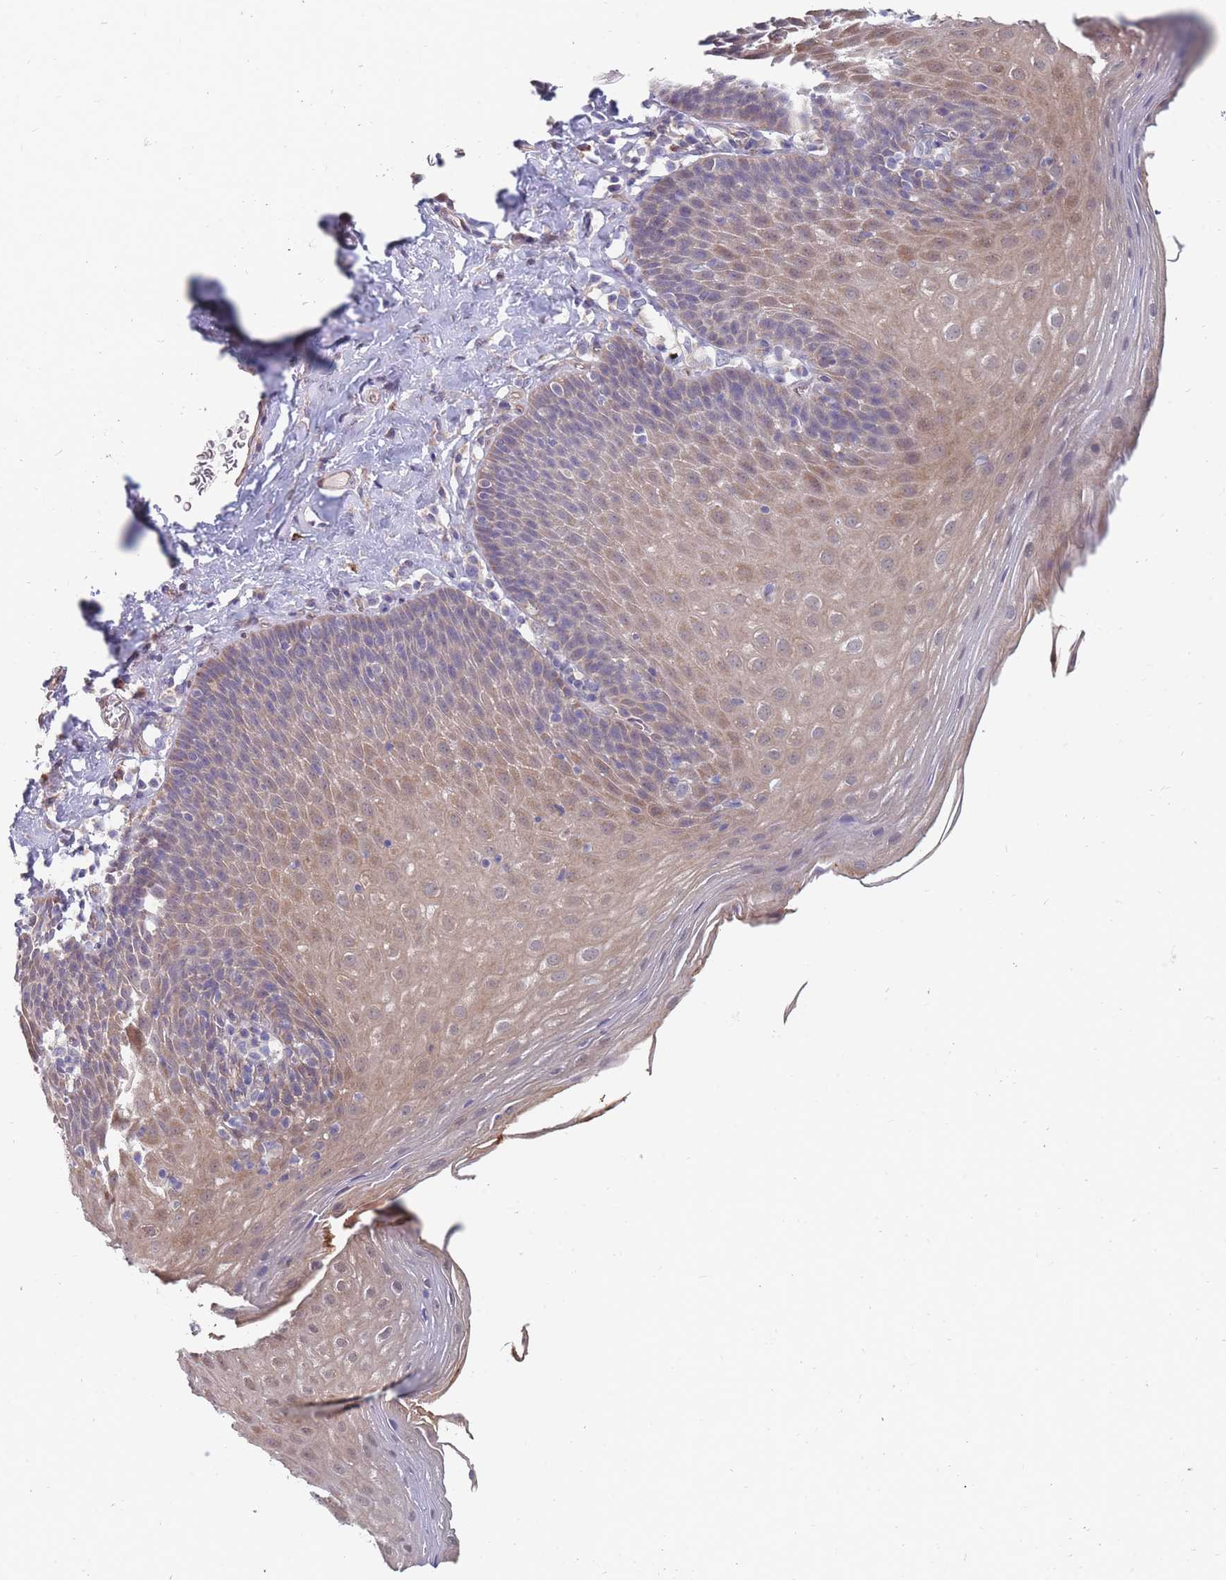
{"staining": {"intensity": "weak", "quantity": "25%-75%", "location": "cytoplasmic/membranous"}, "tissue": "esophagus", "cell_type": "Squamous epithelial cells", "image_type": "normal", "snomed": [{"axis": "morphology", "description": "Normal tissue, NOS"}, {"axis": "topography", "description": "Esophagus"}], "caption": "About 25%-75% of squamous epithelial cells in unremarkable esophagus demonstrate weak cytoplasmic/membranous protein positivity as visualized by brown immunohistochemical staining.", "gene": "NUB1", "patient": {"sex": "female", "age": 61}}